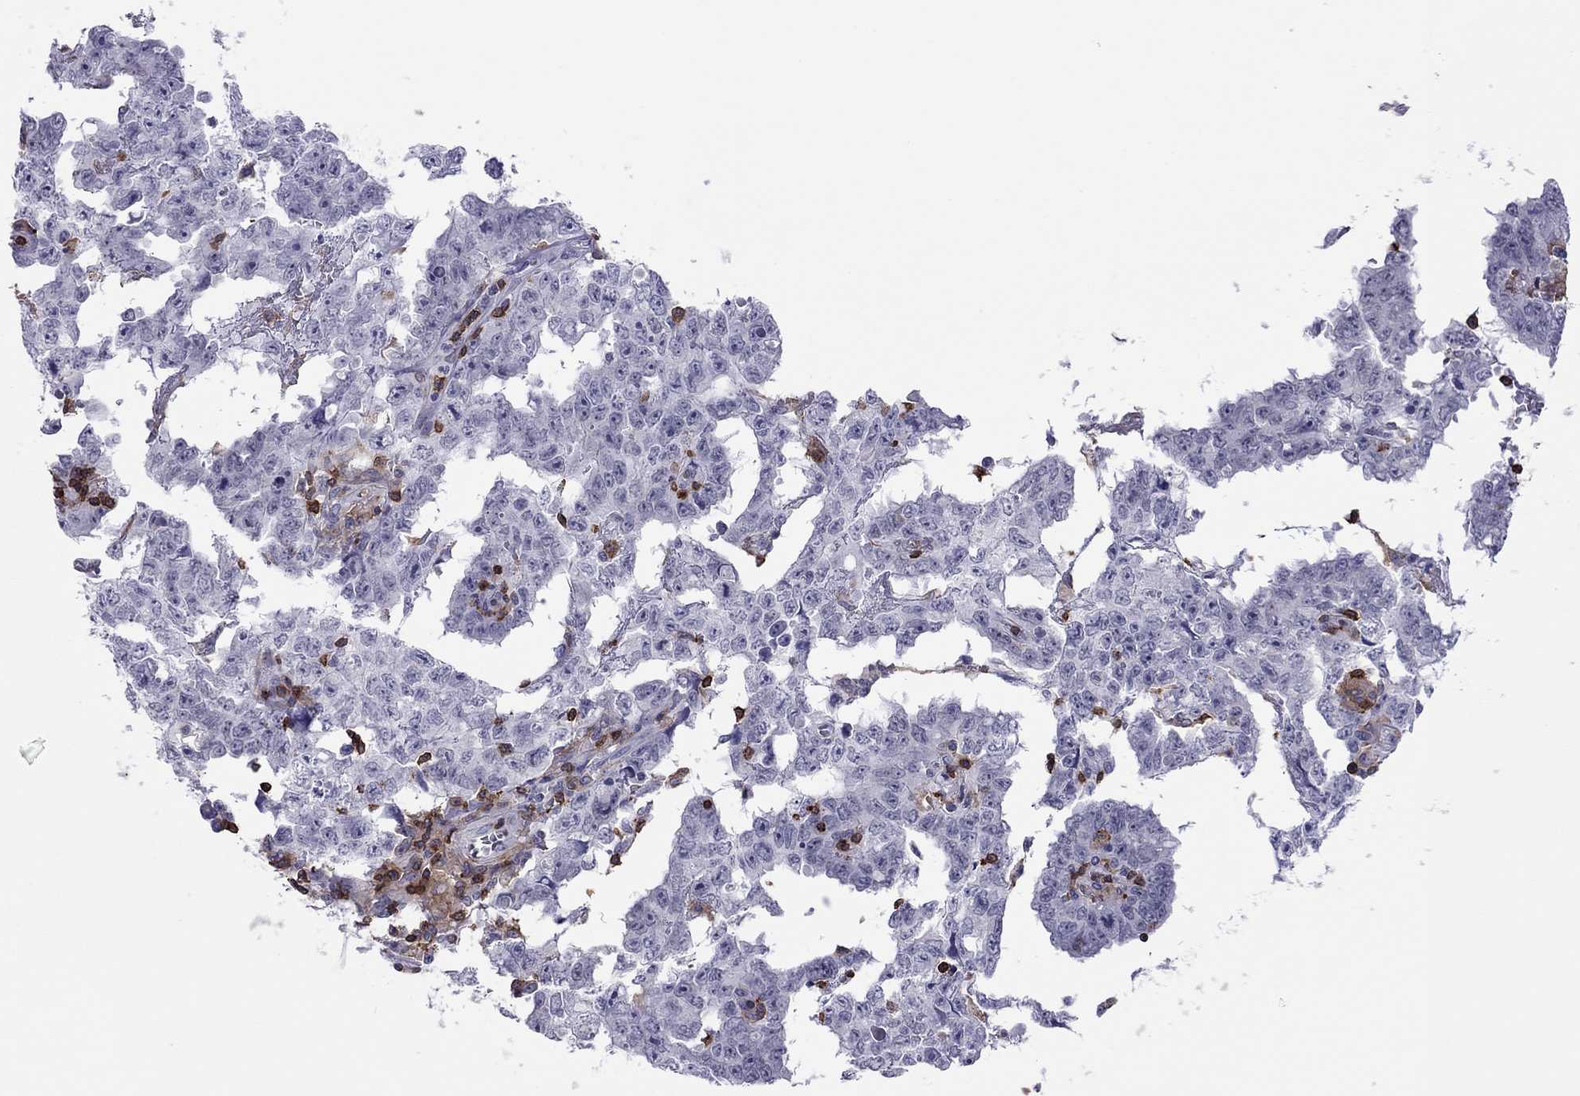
{"staining": {"intensity": "negative", "quantity": "none", "location": "none"}, "tissue": "testis cancer", "cell_type": "Tumor cells", "image_type": "cancer", "snomed": [{"axis": "morphology", "description": "Carcinoma, Embryonal, NOS"}, {"axis": "topography", "description": "Testis"}], "caption": "Immunohistochemistry photomicrograph of testis embryonal carcinoma stained for a protein (brown), which reveals no positivity in tumor cells. (DAB (3,3'-diaminobenzidine) immunohistochemistry (IHC) with hematoxylin counter stain).", "gene": "MND1", "patient": {"sex": "male", "age": 22}}